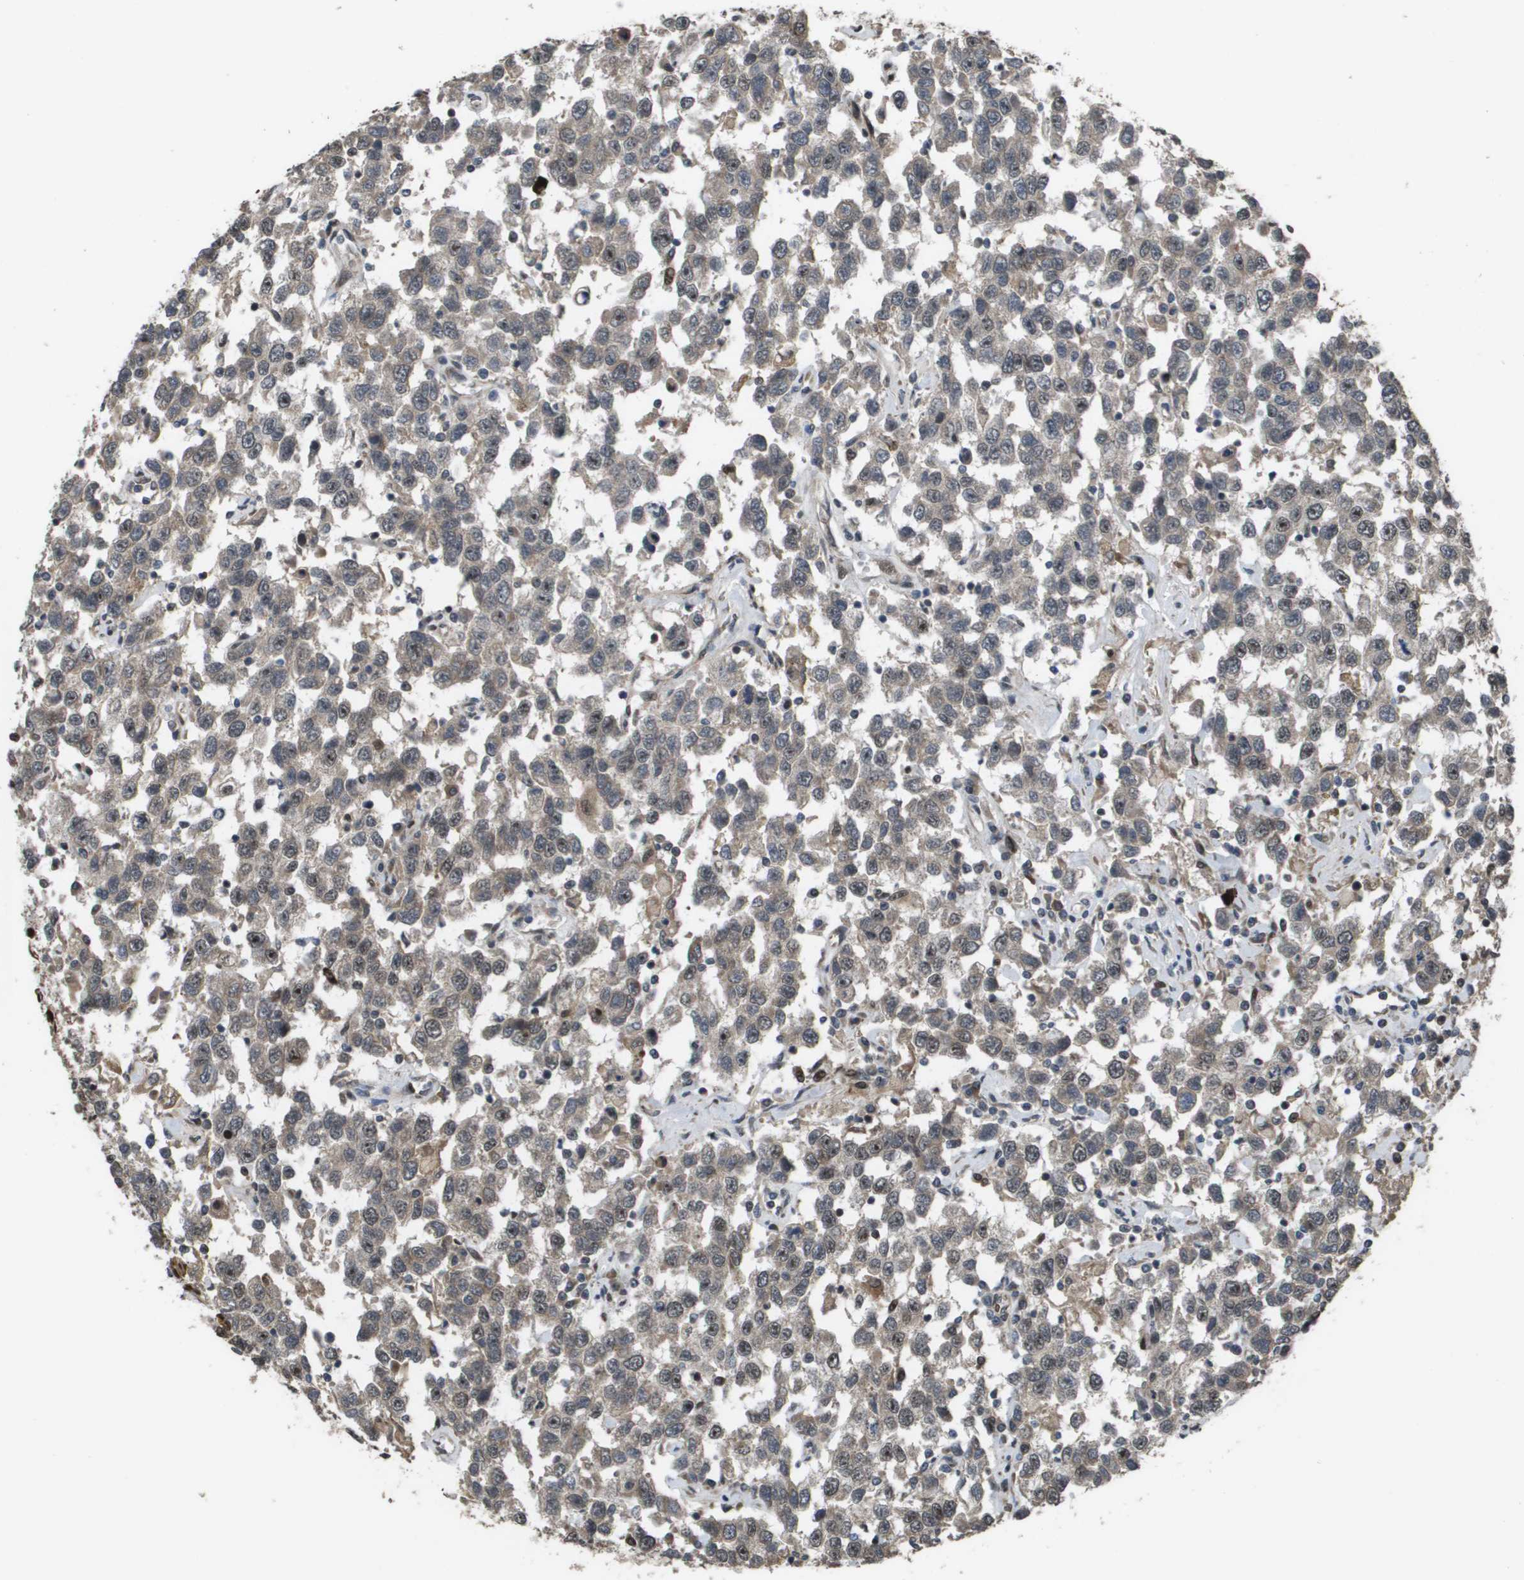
{"staining": {"intensity": "negative", "quantity": "none", "location": "none"}, "tissue": "testis cancer", "cell_type": "Tumor cells", "image_type": "cancer", "snomed": [{"axis": "morphology", "description": "Seminoma, NOS"}, {"axis": "topography", "description": "Testis"}], "caption": "High magnification brightfield microscopy of testis cancer (seminoma) stained with DAB (brown) and counterstained with hematoxylin (blue): tumor cells show no significant expression. Brightfield microscopy of IHC stained with DAB (3,3'-diaminobenzidine) (brown) and hematoxylin (blue), captured at high magnification.", "gene": "AXIN2", "patient": {"sex": "male", "age": 41}}